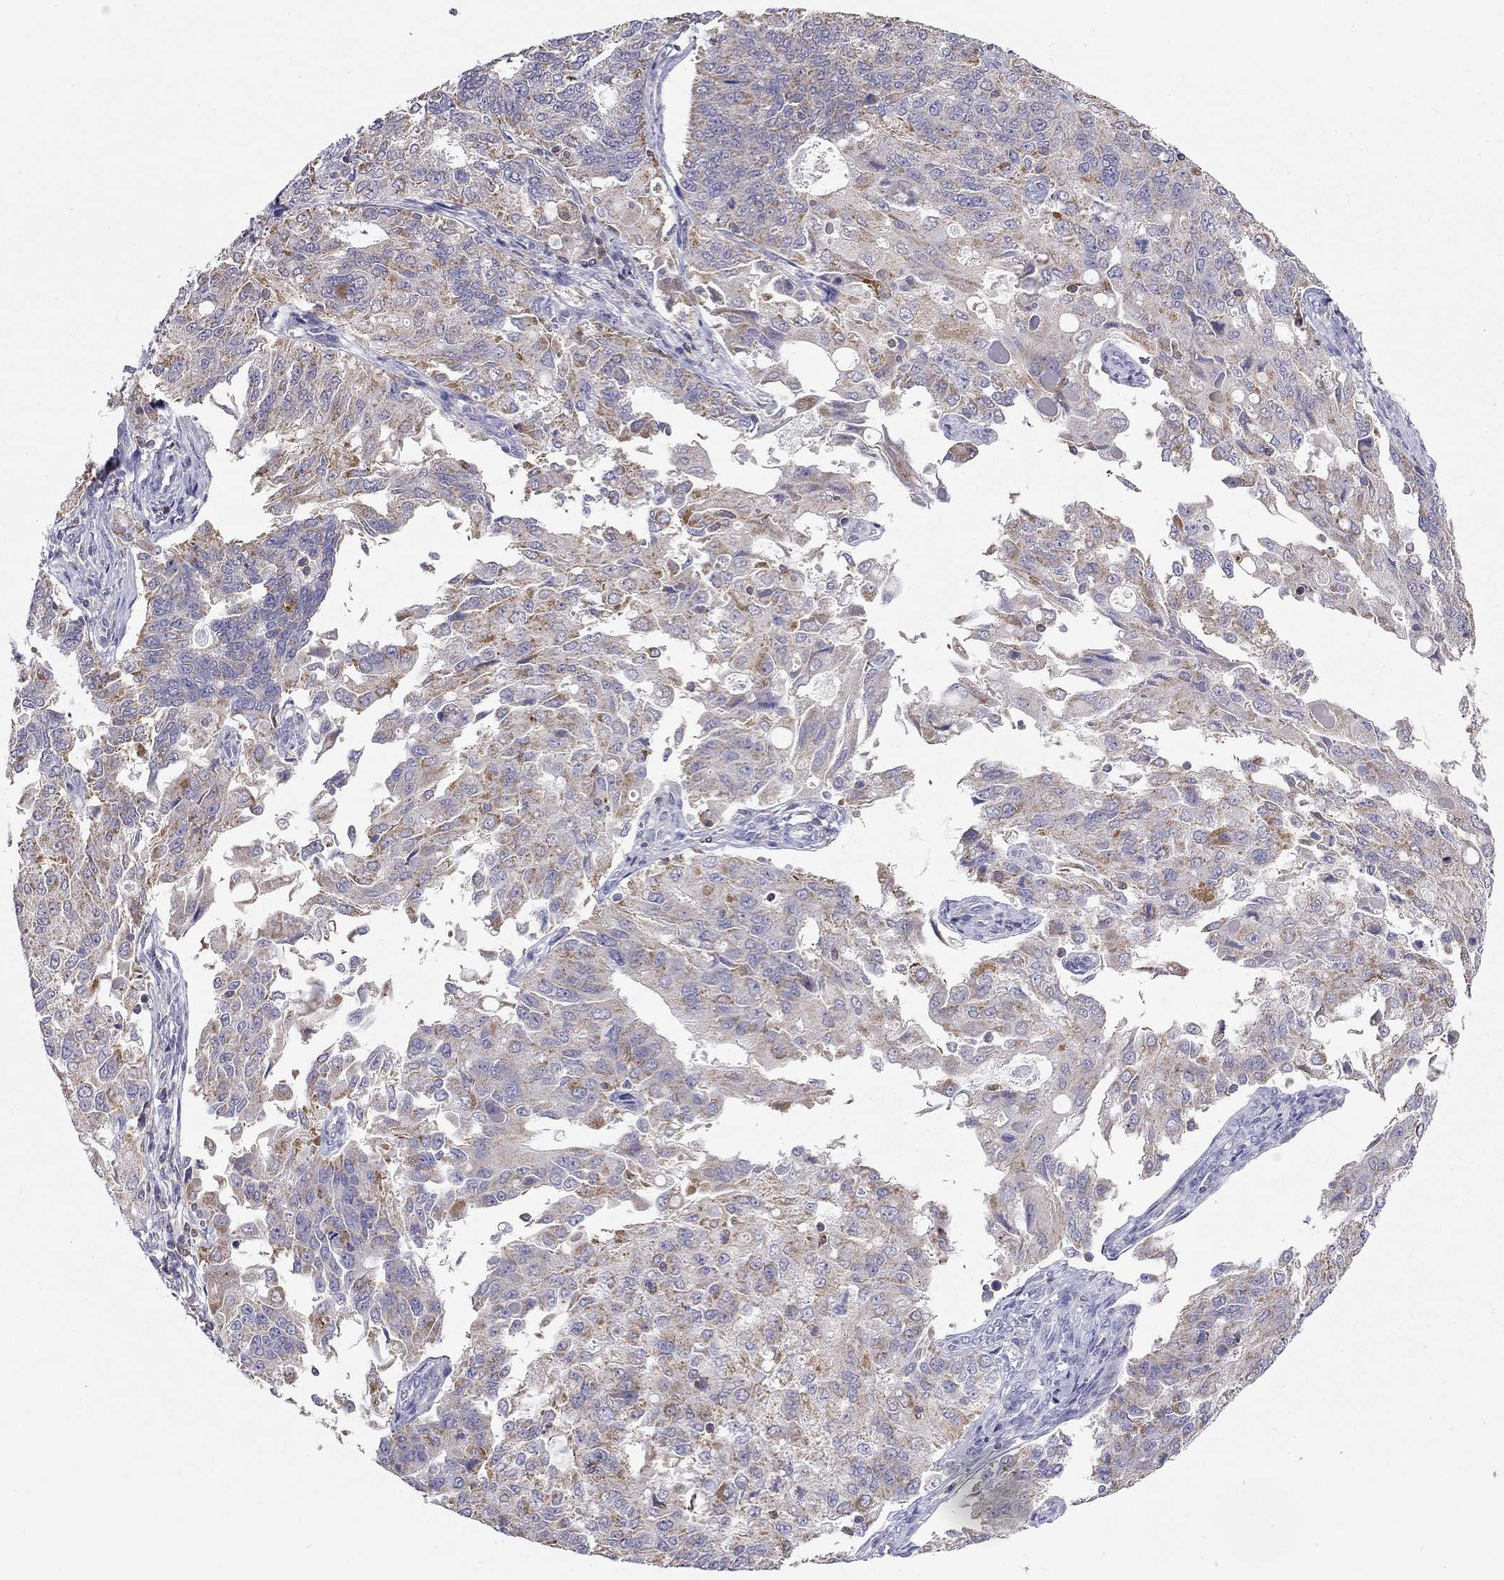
{"staining": {"intensity": "weak", "quantity": "<25%", "location": "cytoplasmic/membranous"}, "tissue": "endometrial cancer", "cell_type": "Tumor cells", "image_type": "cancer", "snomed": [{"axis": "morphology", "description": "Adenocarcinoma, NOS"}, {"axis": "topography", "description": "Endometrium"}], "caption": "Tumor cells are negative for brown protein staining in endometrial cancer (adenocarcinoma).", "gene": "CITED1", "patient": {"sex": "female", "age": 43}}